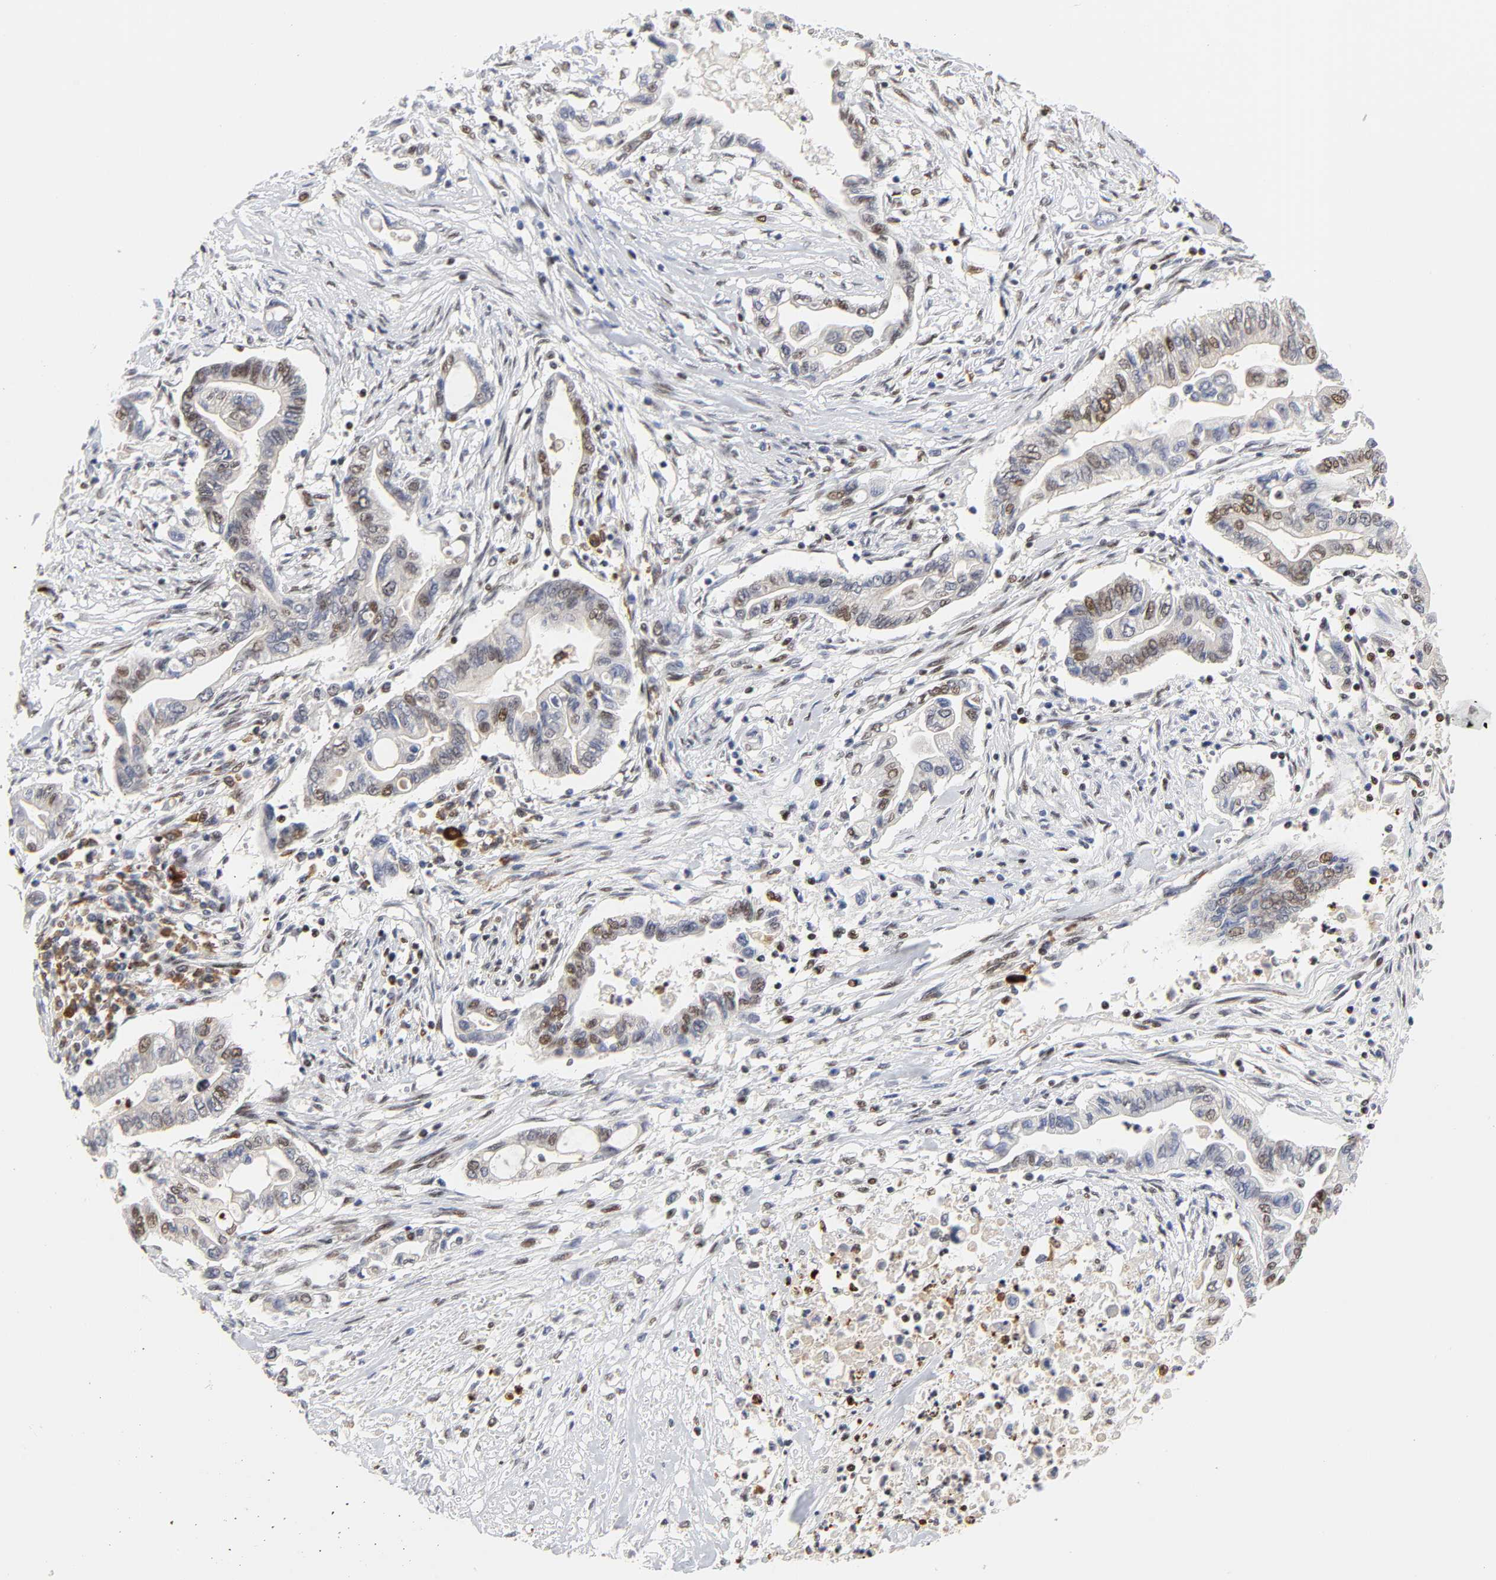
{"staining": {"intensity": "moderate", "quantity": "25%-75%", "location": "nuclear"}, "tissue": "pancreatic cancer", "cell_type": "Tumor cells", "image_type": "cancer", "snomed": [{"axis": "morphology", "description": "Adenocarcinoma, NOS"}, {"axis": "topography", "description": "Pancreas"}], "caption": "Brown immunohistochemical staining in pancreatic adenocarcinoma exhibits moderate nuclear positivity in approximately 25%-75% of tumor cells. Nuclei are stained in blue.", "gene": "CREBBP", "patient": {"sex": "female", "age": 57}}